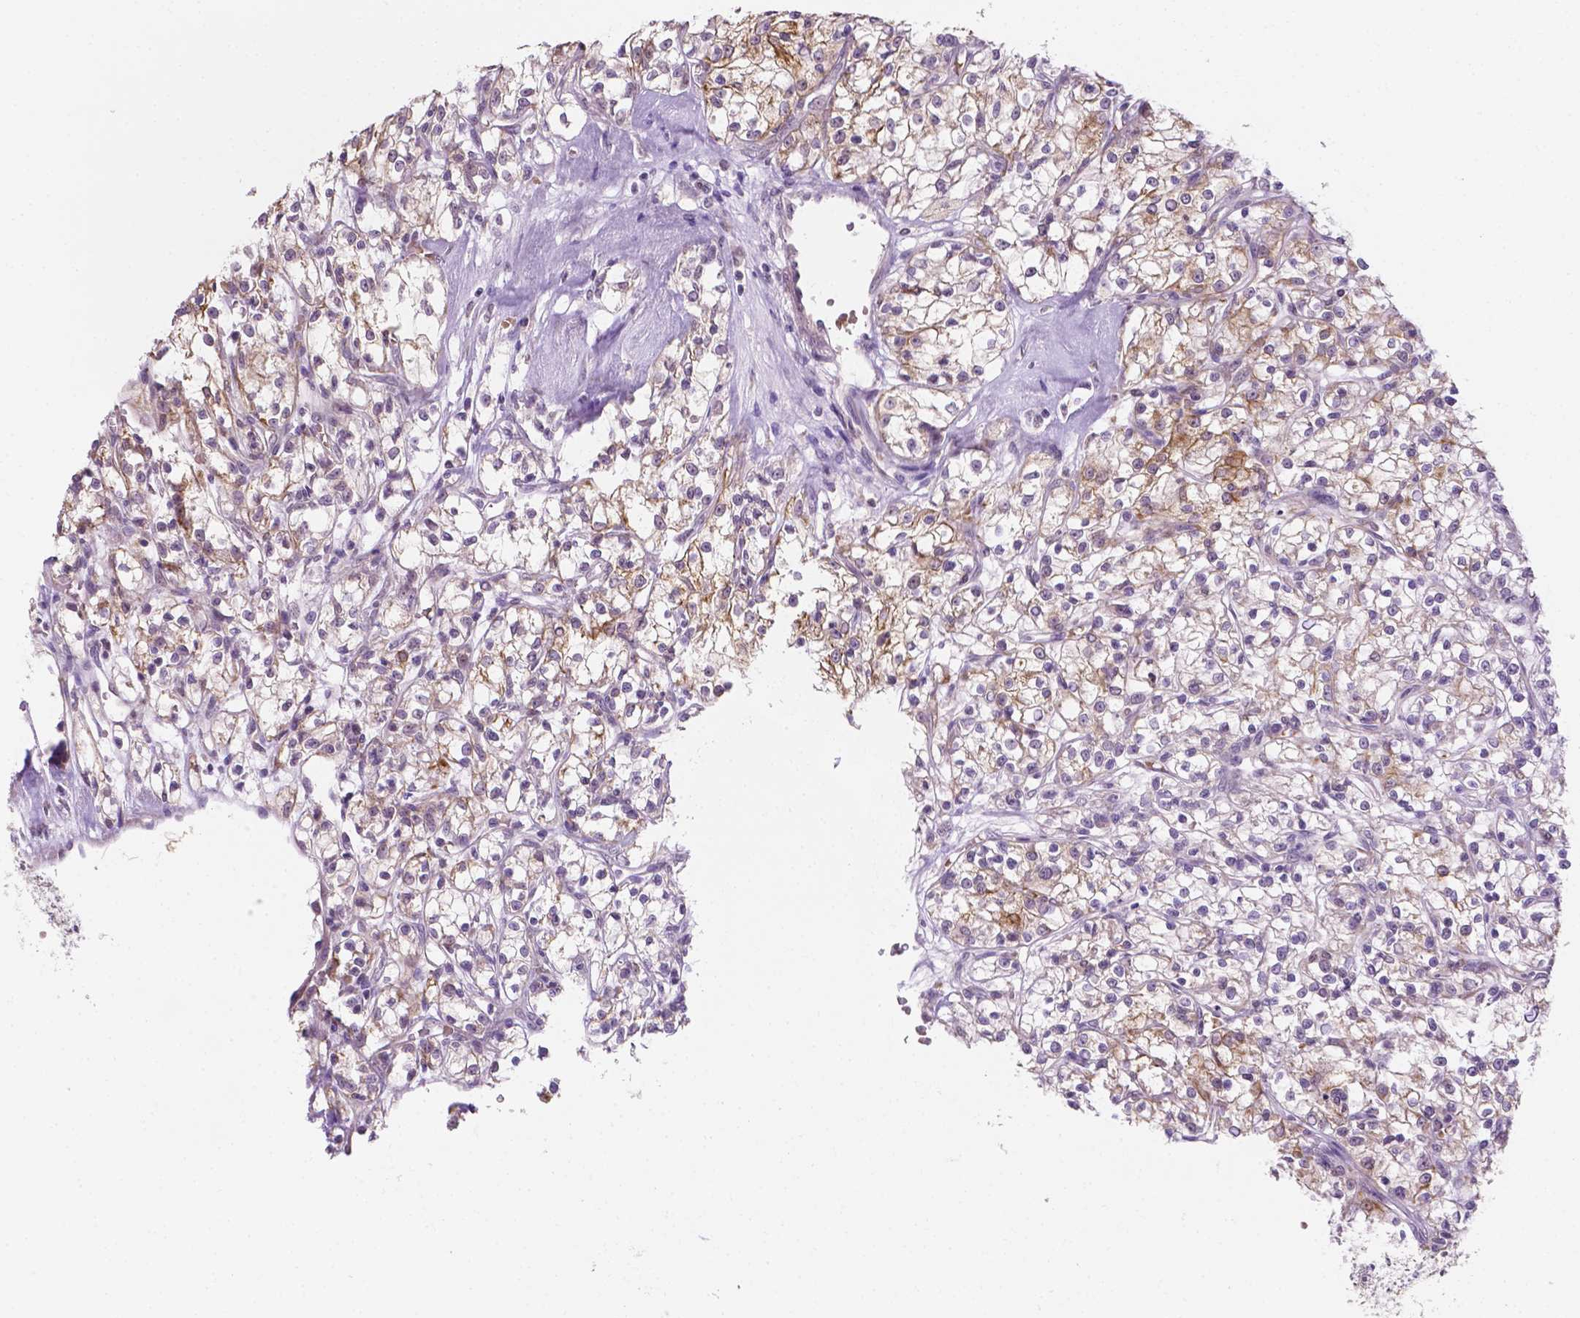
{"staining": {"intensity": "weak", "quantity": "25%-75%", "location": "cytoplasmic/membranous"}, "tissue": "renal cancer", "cell_type": "Tumor cells", "image_type": "cancer", "snomed": [{"axis": "morphology", "description": "Adenocarcinoma, NOS"}, {"axis": "topography", "description": "Kidney"}], "caption": "This micrograph shows immunohistochemistry (IHC) staining of human renal cancer, with low weak cytoplasmic/membranous expression in approximately 25%-75% of tumor cells.", "gene": "SHLD3", "patient": {"sex": "female", "age": 59}}